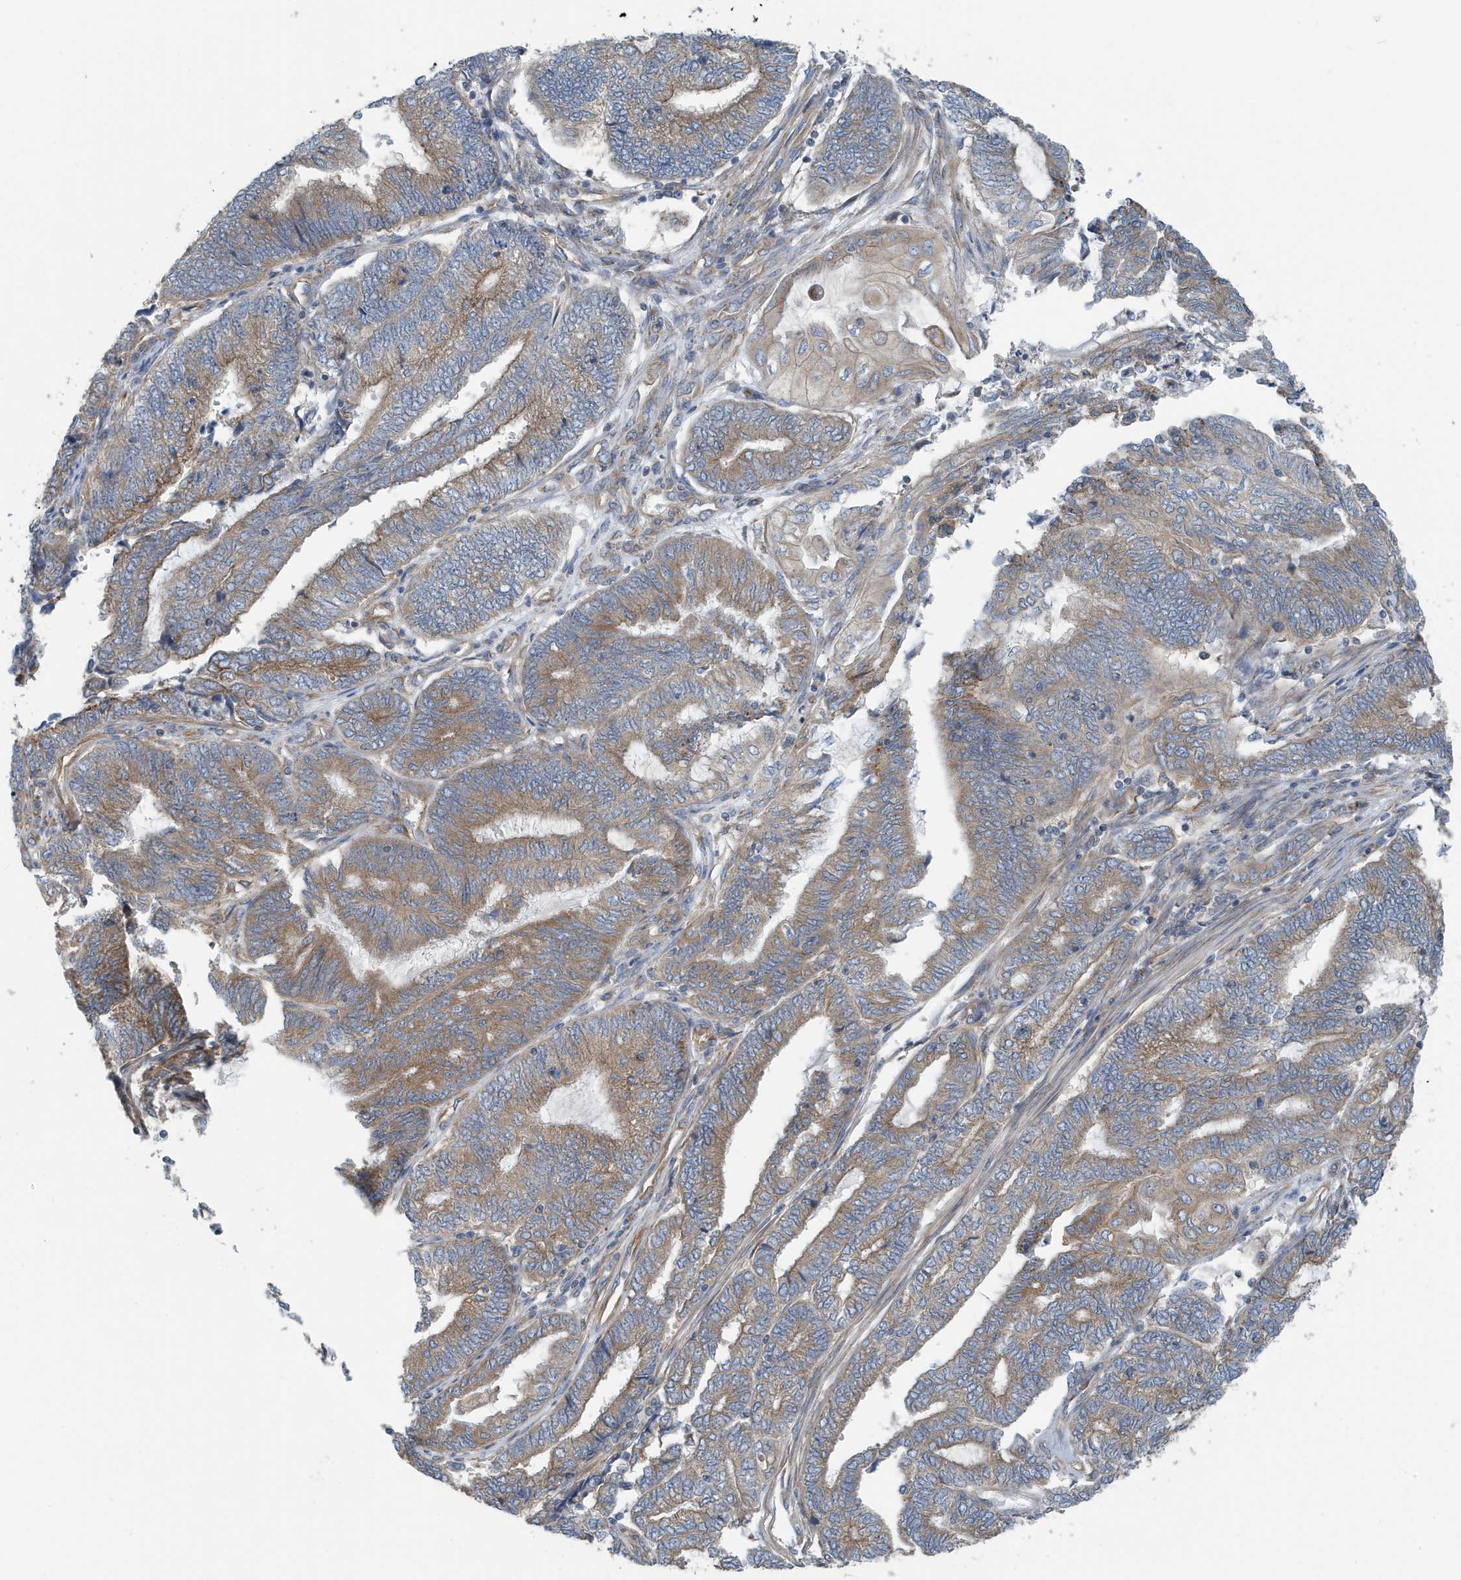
{"staining": {"intensity": "moderate", "quantity": ">75%", "location": "cytoplasmic/membranous"}, "tissue": "endometrial cancer", "cell_type": "Tumor cells", "image_type": "cancer", "snomed": [{"axis": "morphology", "description": "Adenocarcinoma, NOS"}, {"axis": "topography", "description": "Uterus"}, {"axis": "topography", "description": "Endometrium"}], "caption": "Immunohistochemical staining of human adenocarcinoma (endometrial) demonstrates medium levels of moderate cytoplasmic/membranous staining in approximately >75% of tumor cells.", "gene": "PPM1M", "patient": {"sex": "female", "age": 70}}